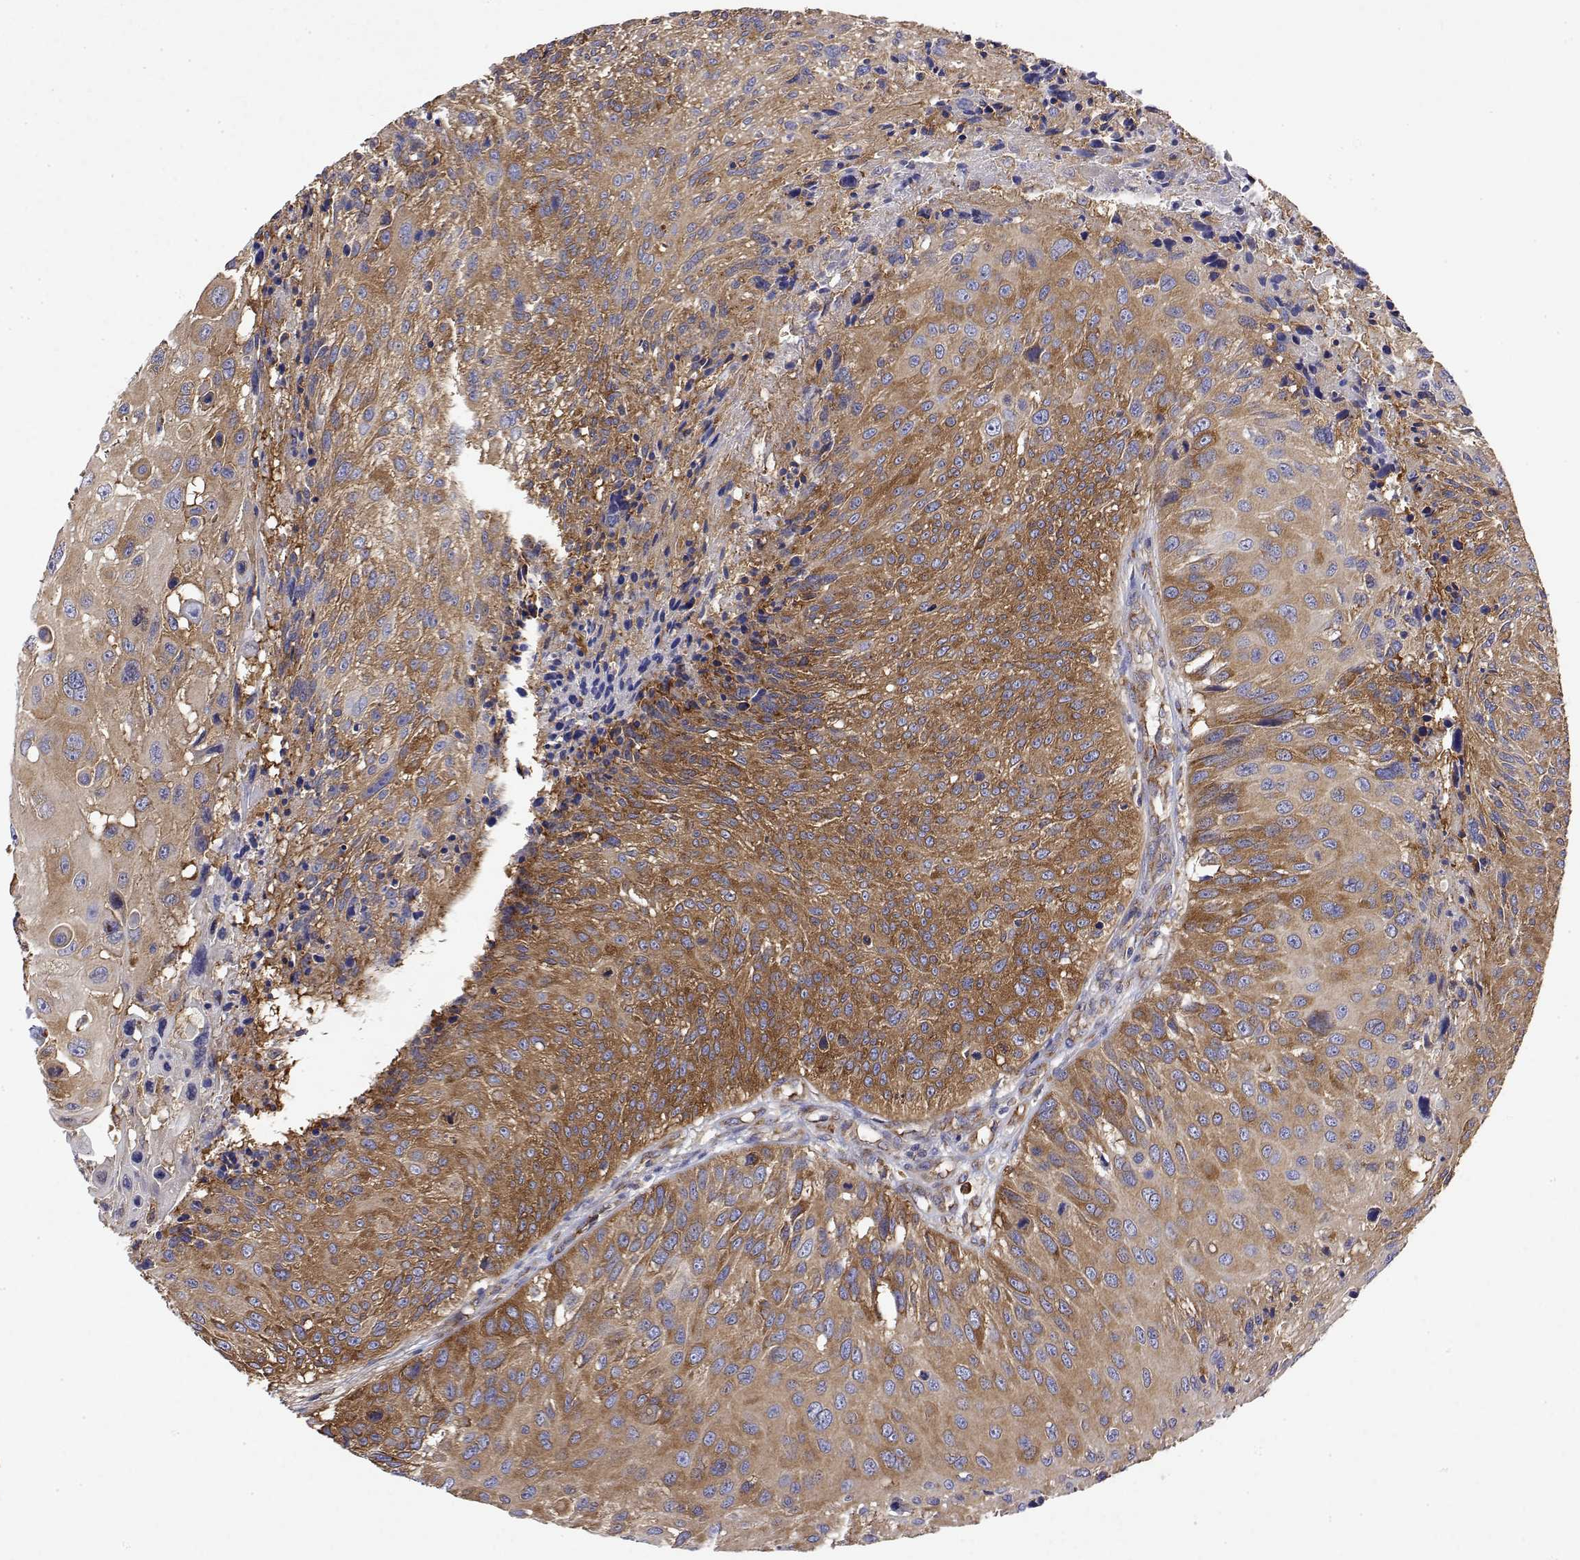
{"staining": {"intensity": "moderate", "quantity": ">75%", "location": "cytoplasmic/membranous"}, "tissue": "urothelial cancer", "cell_type": "Tumor cells", "image_type": "cancer", "snomed": [{"axis": "morphology", "description": "Urothelial carcinoma, NOS"}, {"axis": "topography", "description": "Urinary bladder"}], "caption": "Urothelial cancer stained with a brown dye displays moderate cytoplasmic/membranous positive expression in approximately >75% of tumor cells.", "gene": "EEF1G", "patient": {"sex": "male", "age": 55}}